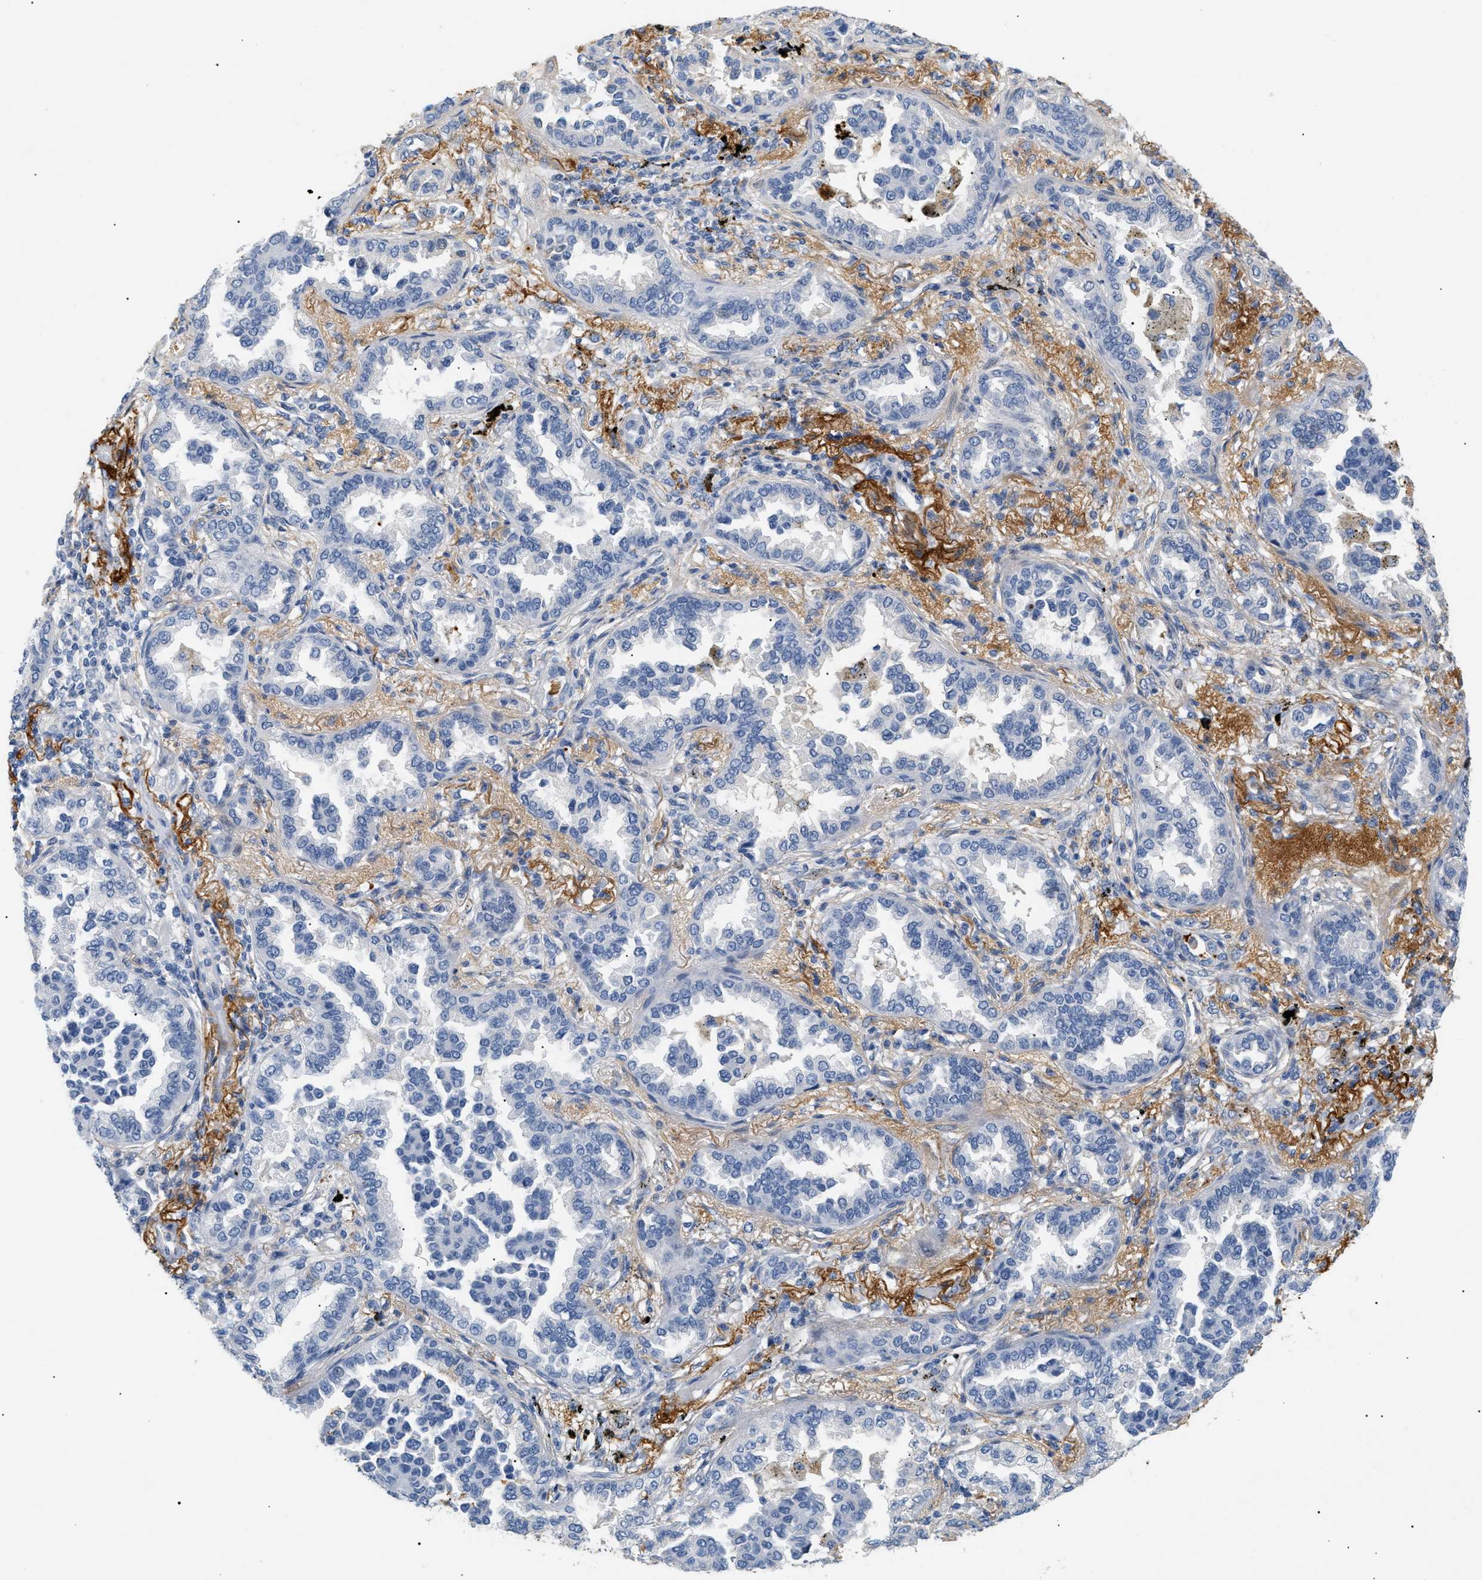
{"staining": {"intensity": "negative", "quantity": "none", "location": "none"}, "tissue": "lung cancer", "cell_type": "Tumor cells", "image_type": "cancer", "snomed": [{"axis": "morphology", "description": "Normal tissue, NOS"}, {"axis": "morphology", "description": "Adenocarcinoma, NOS"}, {"axis": "topography", "description": "Lung"}], "caption": "Lung cancer (adenocarcinoma) stained for a protein using immunohistochemistry displays no positivity tumor cells.", "gene": "CFH", "patient": {"sex": "male", "age": 59}}